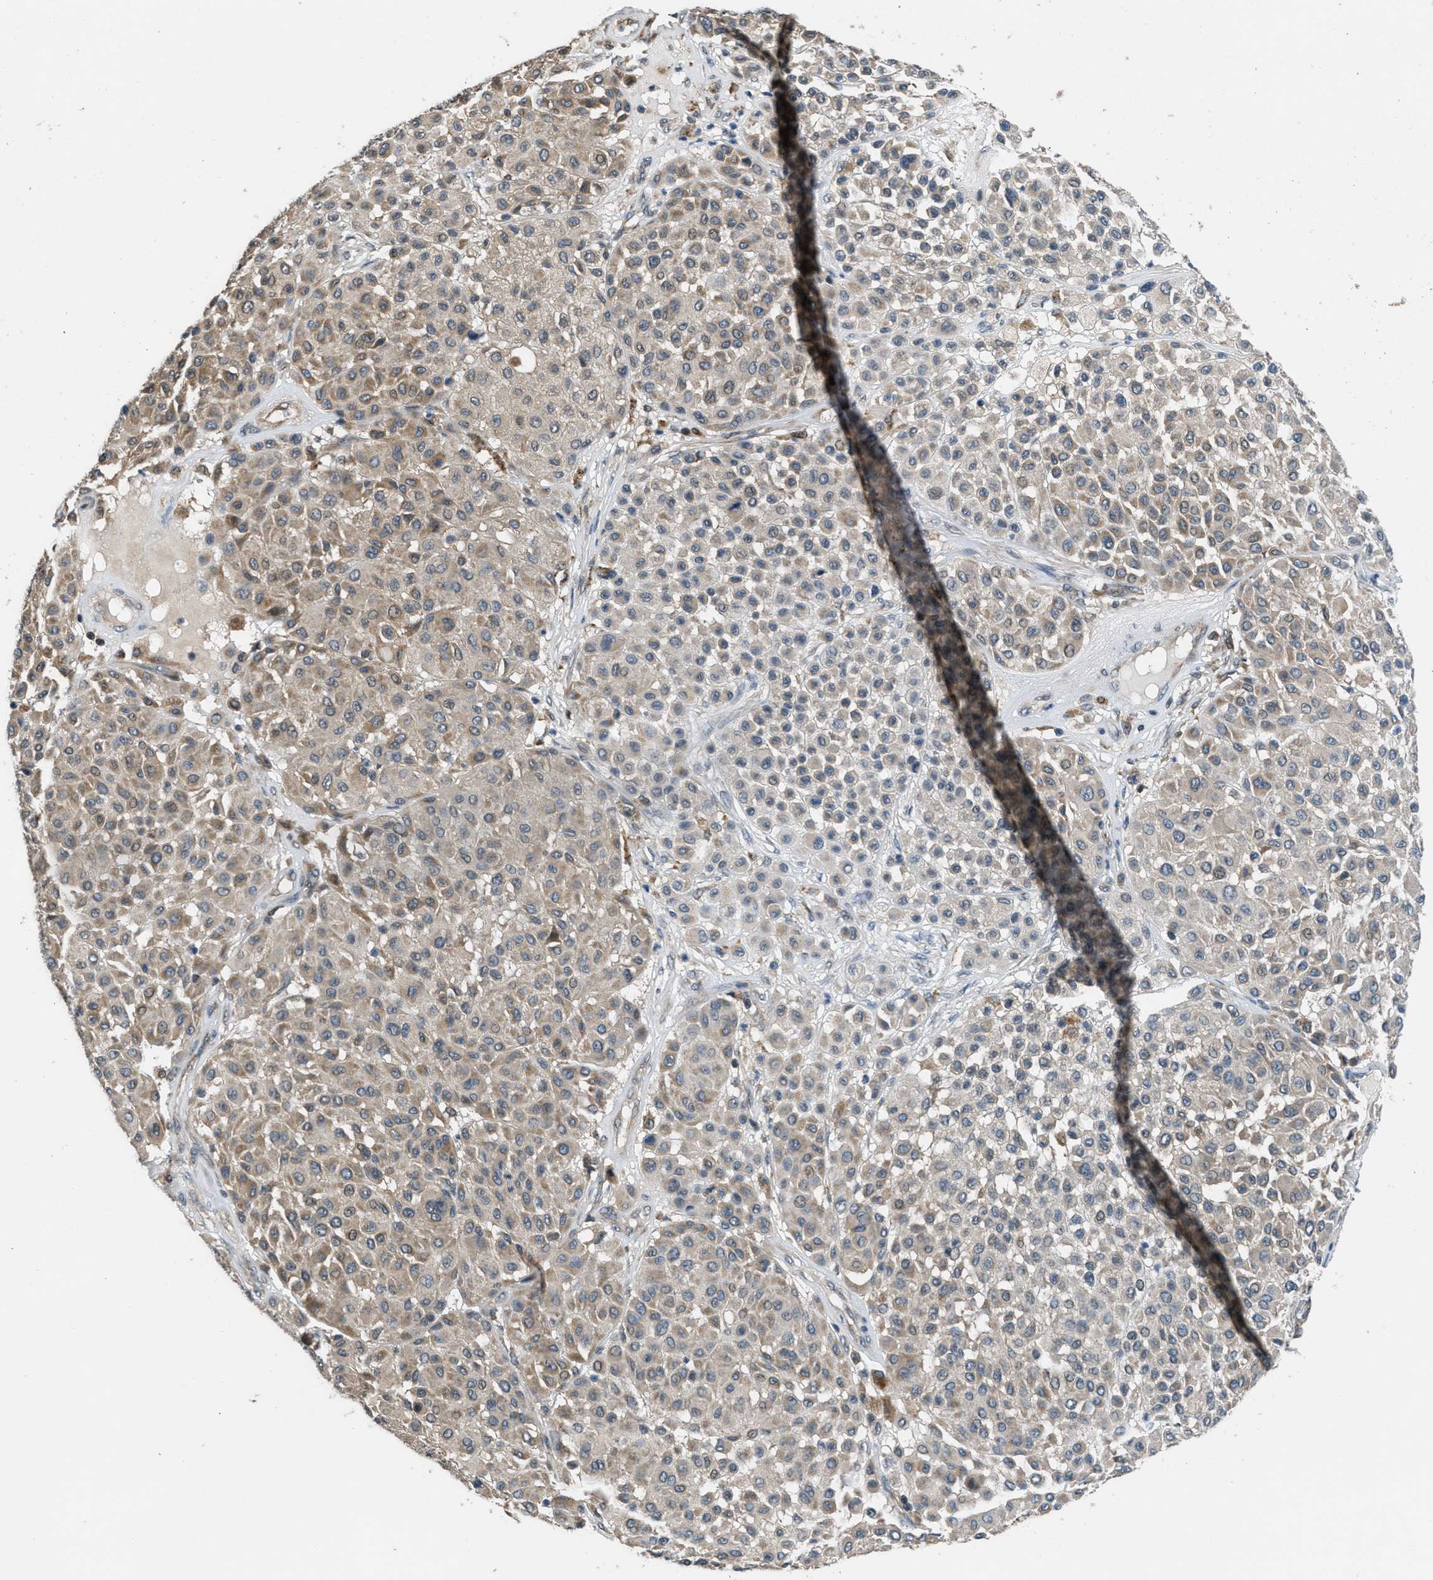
{"staining": {"intensity": "moderate", "quantity": "<25%", "location": "cytoplasmic/membranous"}, "tissue": "melanoma", "cell_type": "Tumor cells", "image_type": "cancer", "snomed": [{"axis": "morphology", "description": "Malignant melanoma, Metastatic site"}, {"axis": "topography", "description": "Soft tissue"}], "caption": "Immunohistochemical staining of human malignant melanoma (metastatic site) reveals low levels of moderate cytoplasmic/membranous protein positivity in about <25% of tumor cells.", "gene": "NAT1", "patient": {"sex": "male", "age": 41}}